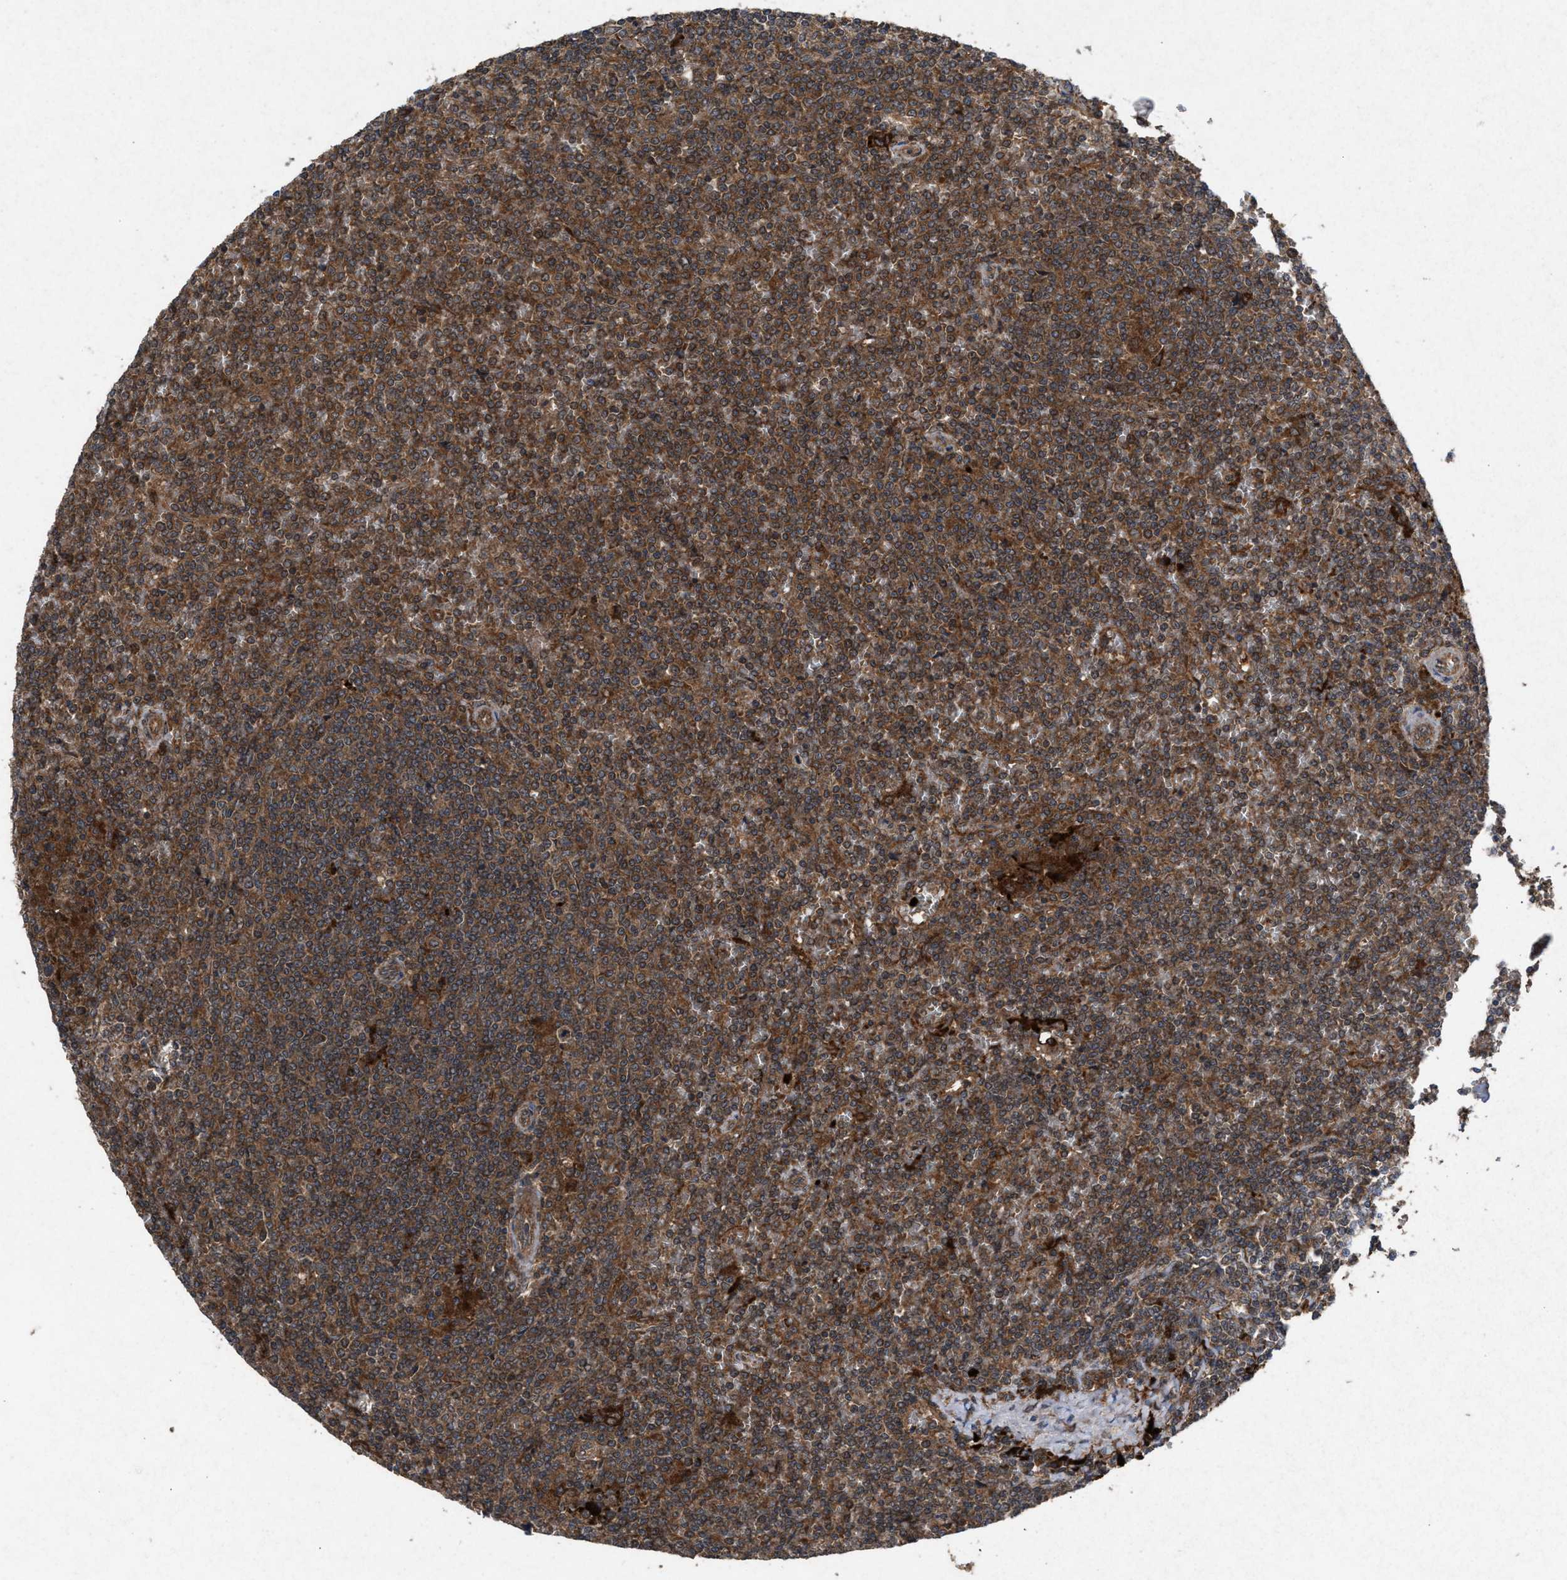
{"staining": {"intensity": "moderate", "quantity": ">75%", "location": "cytoplasmic/membranous"}, "tissue": "lymphoma", "cell_type": "Tumor cells", "image_type": "cancer", "snomed": [{"axis": "morphology", "description": "Malignant lymphoma, non-Hodgkin's type, Low grade"}, {"axis": "topography", "description": "Spleen"}], "caption": "Immunohistochemistry (IHC) image of low-grade malignant lymphoma, non-Hodgkin's type stained for a protein (brown), which shows medium levels of moderate cytoplasmic/membranous expression in approximately >75% of tumor cells.", "gene": "MSI2", "patient": {"sex": "female", "age": 19}}